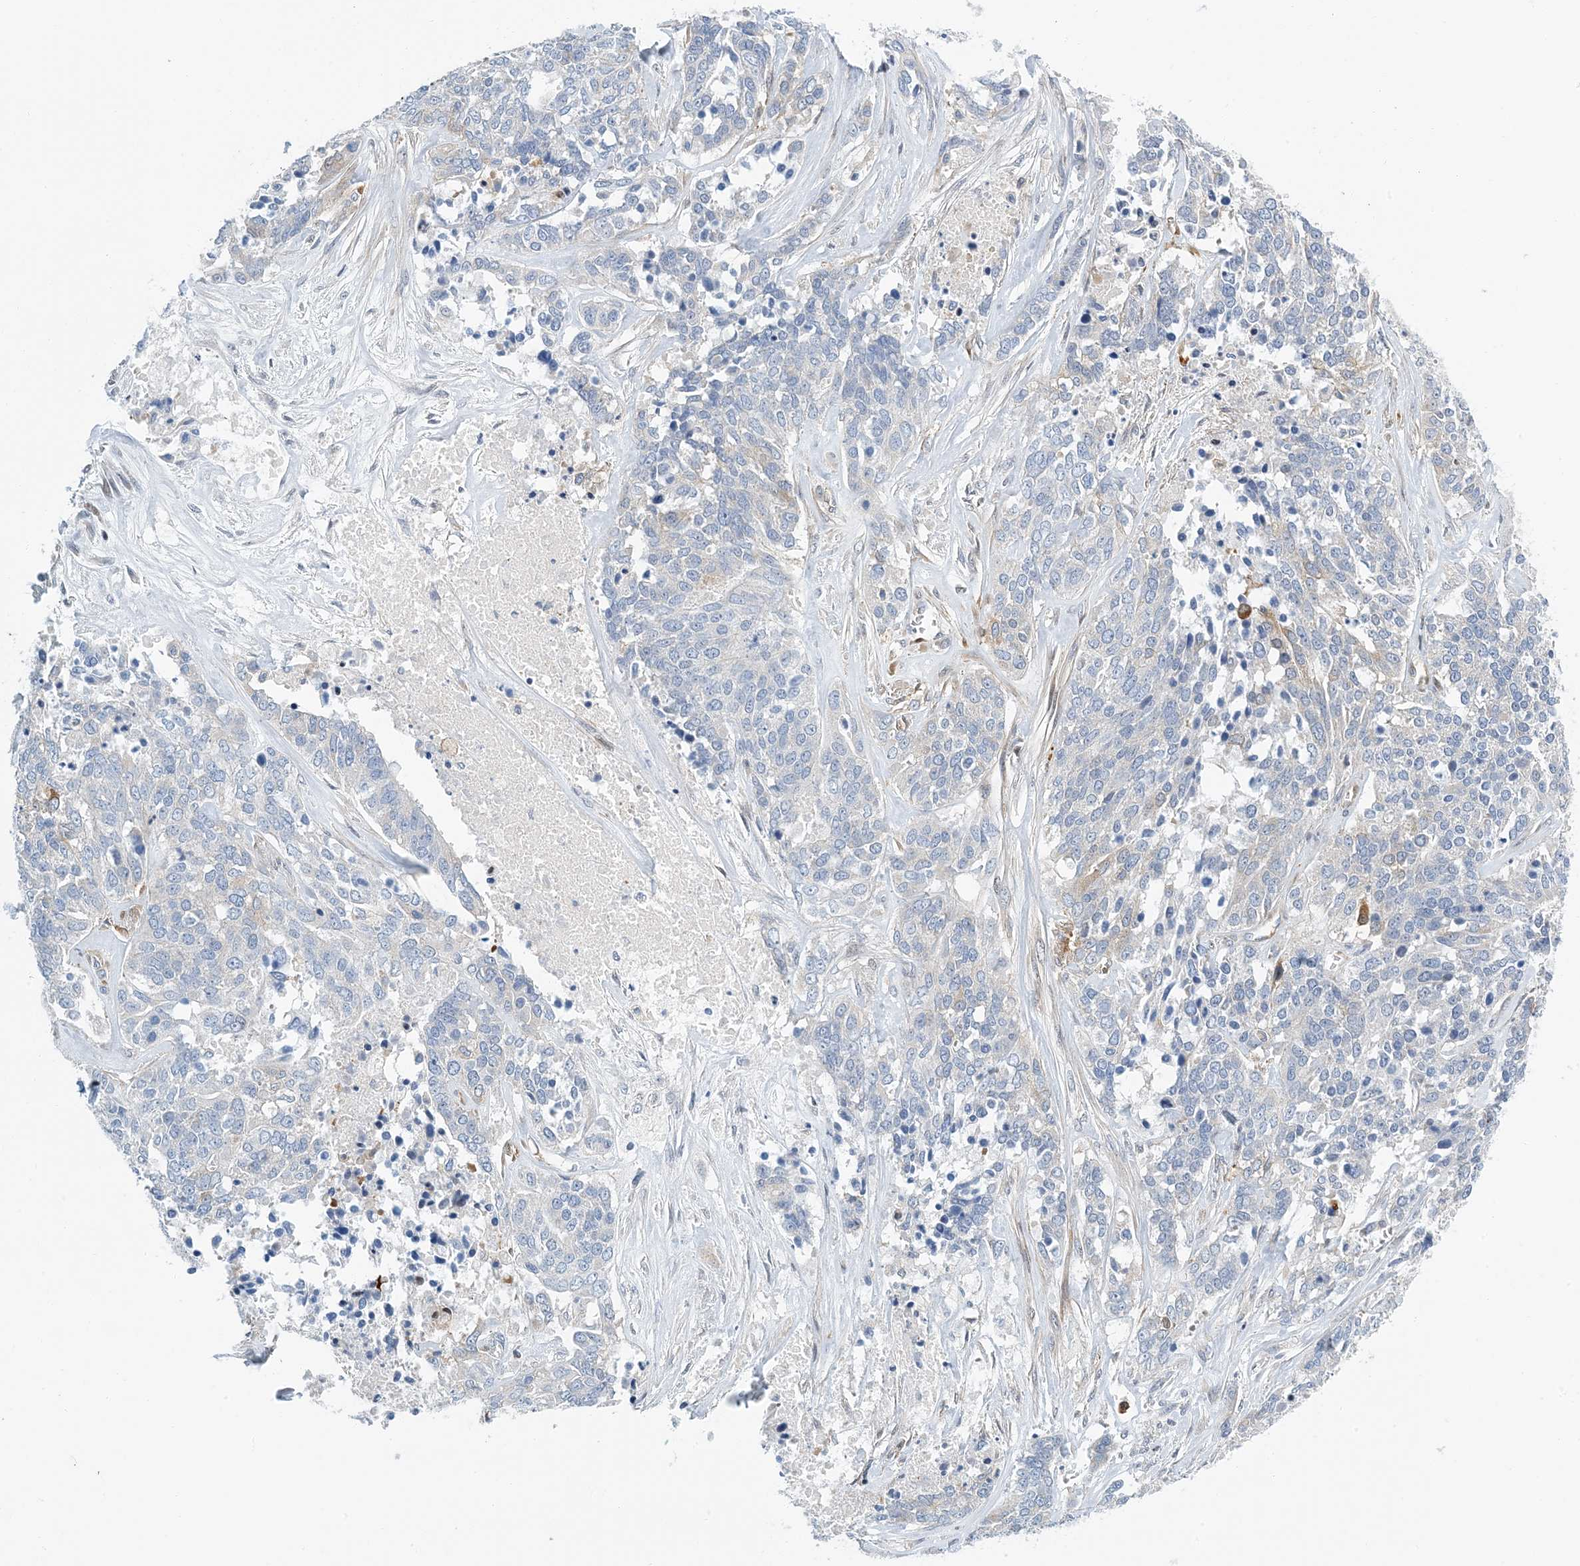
{"staining": {"intensity": "negative", "quantity": "none", "location": "none"}, "tissue": "ovarian cancer", "cell_type": "Tumor cells", "image_type": "cancer", "snomed": [{"axis": "morphology", "description": "Cystadenocarcinoma, serous, NOS"}, {"axis": "topography", "description": "Ovary"}], "caption": "Tumor cells are negative for protein expression in human ovarian cancer (serous cystadenocarcinoma). The staining was performed using DAB (3,3'-diaminobenzidine) to visualize the protein expression in brown, while the nuclei were stained in blue with hematoxylin (Magnification: 20x).", "gene": "PCDHA2", "patient": {"sex": "female", "age": 44}}